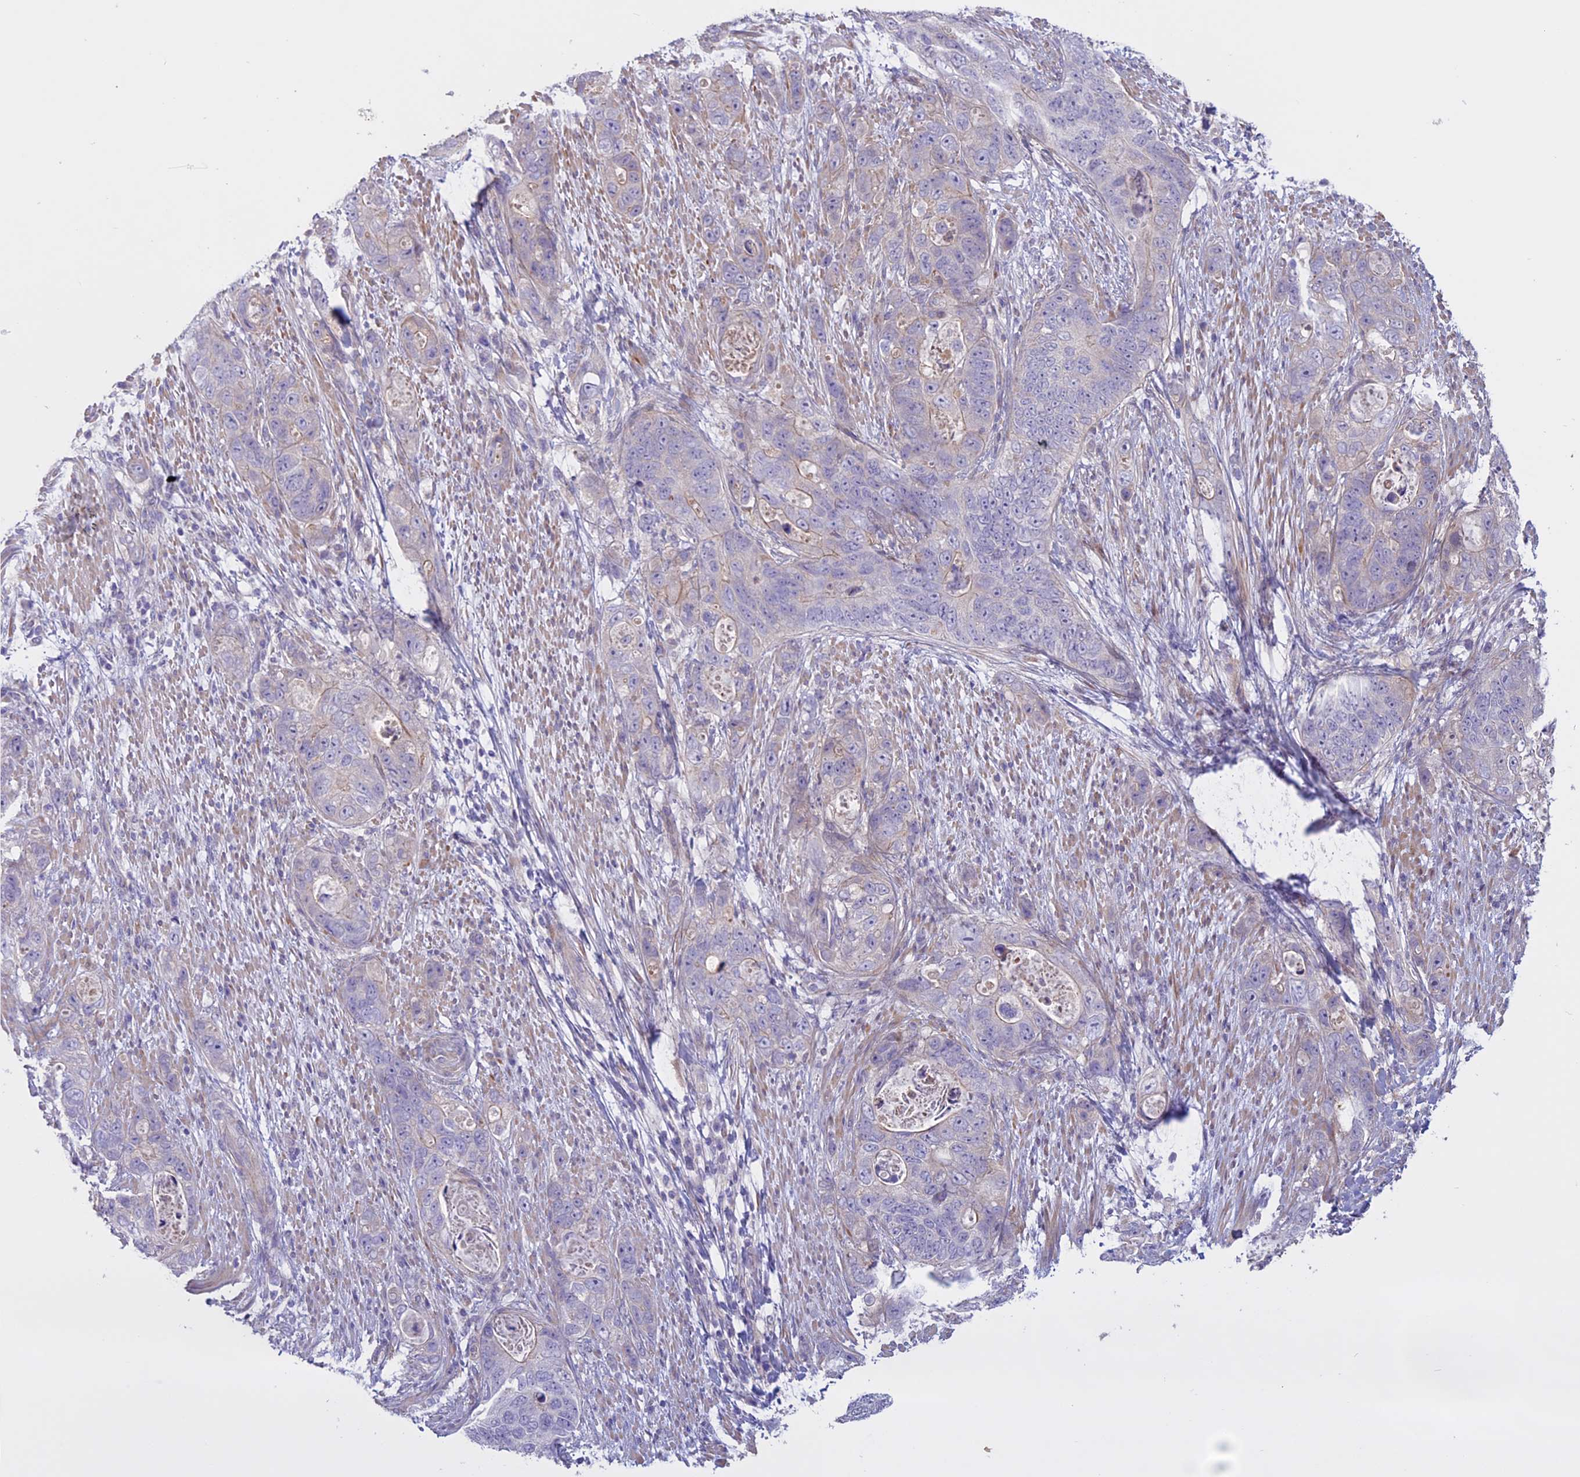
{"staining": {"intensity": "negative", "quantity": "none", "location": "none"}, "tissue": "stomach cancer", "cell_type": "Tumor cells", "image_type": "cancer", "snomed": [{"axis": "morphology", "description": "Adenocarcinoma, NOS"}, {"axis": "topography", "description": "Stomach"}], "caption": "This is an IHC histopathology image of human adenocarcinoma (stomach). There is no staining in tumor cells.", "gene": "SPHKAP", "patient": {"sex": "female", "age": 89}}